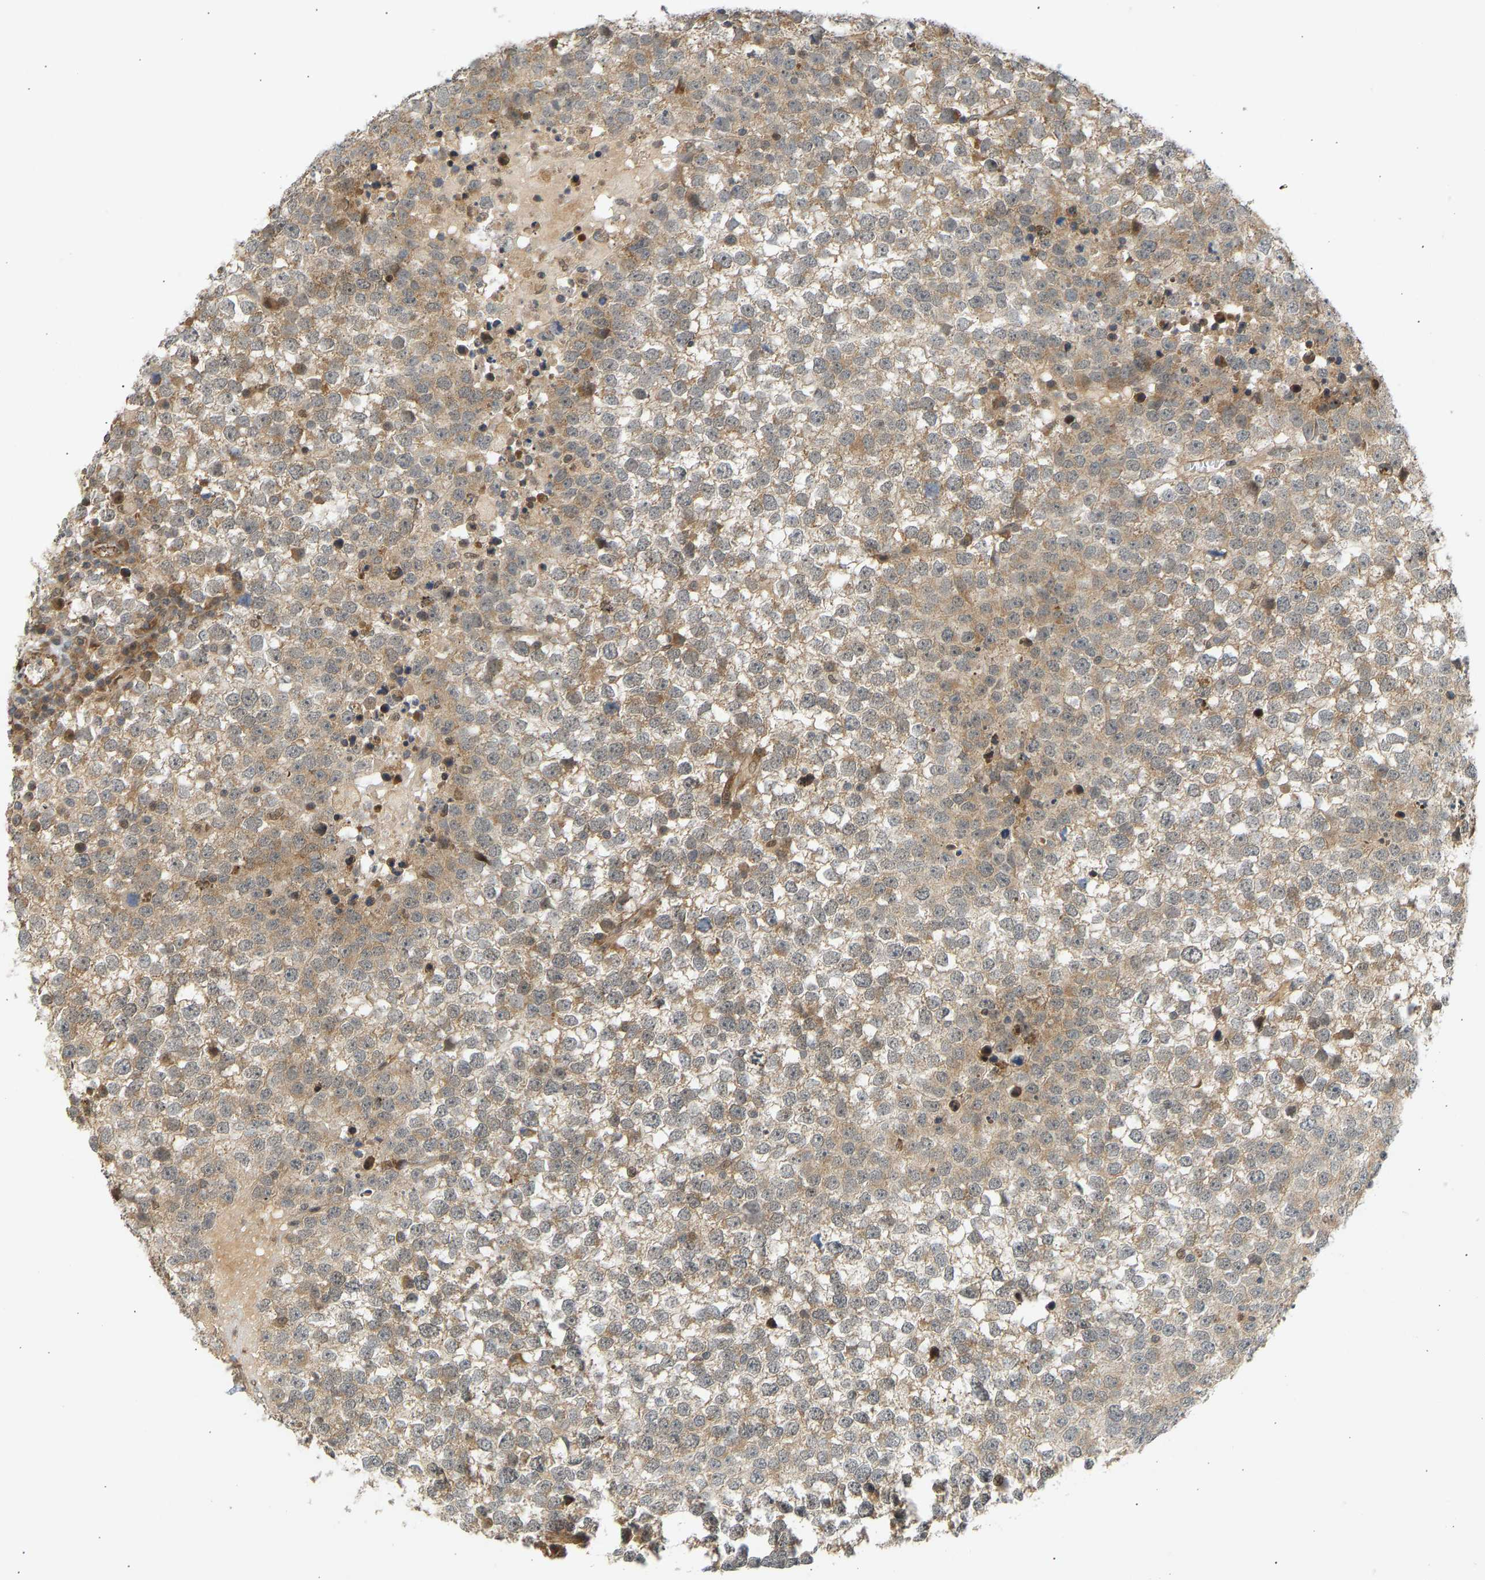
{"staining": {"intensity": "weak", "quantity": ">75%", "location": "cytoplasmic/membranous"}, "tissue": "testis cancer", "cell_type": "Tumor cells", "image_type": "cancer", "snomed": [{"axis": "morphology", "description": "Seminoma, NOS"}, {"axis": "topography", "description": "Testis"}], "caption": "Immunohistochemistry of testis cancer exhibits low levels of weak cytoplasmic/membranous expression in about >75% of tumor cells.", "gene": "BAG1", "patient": {"sex": "male", "age": 65}}